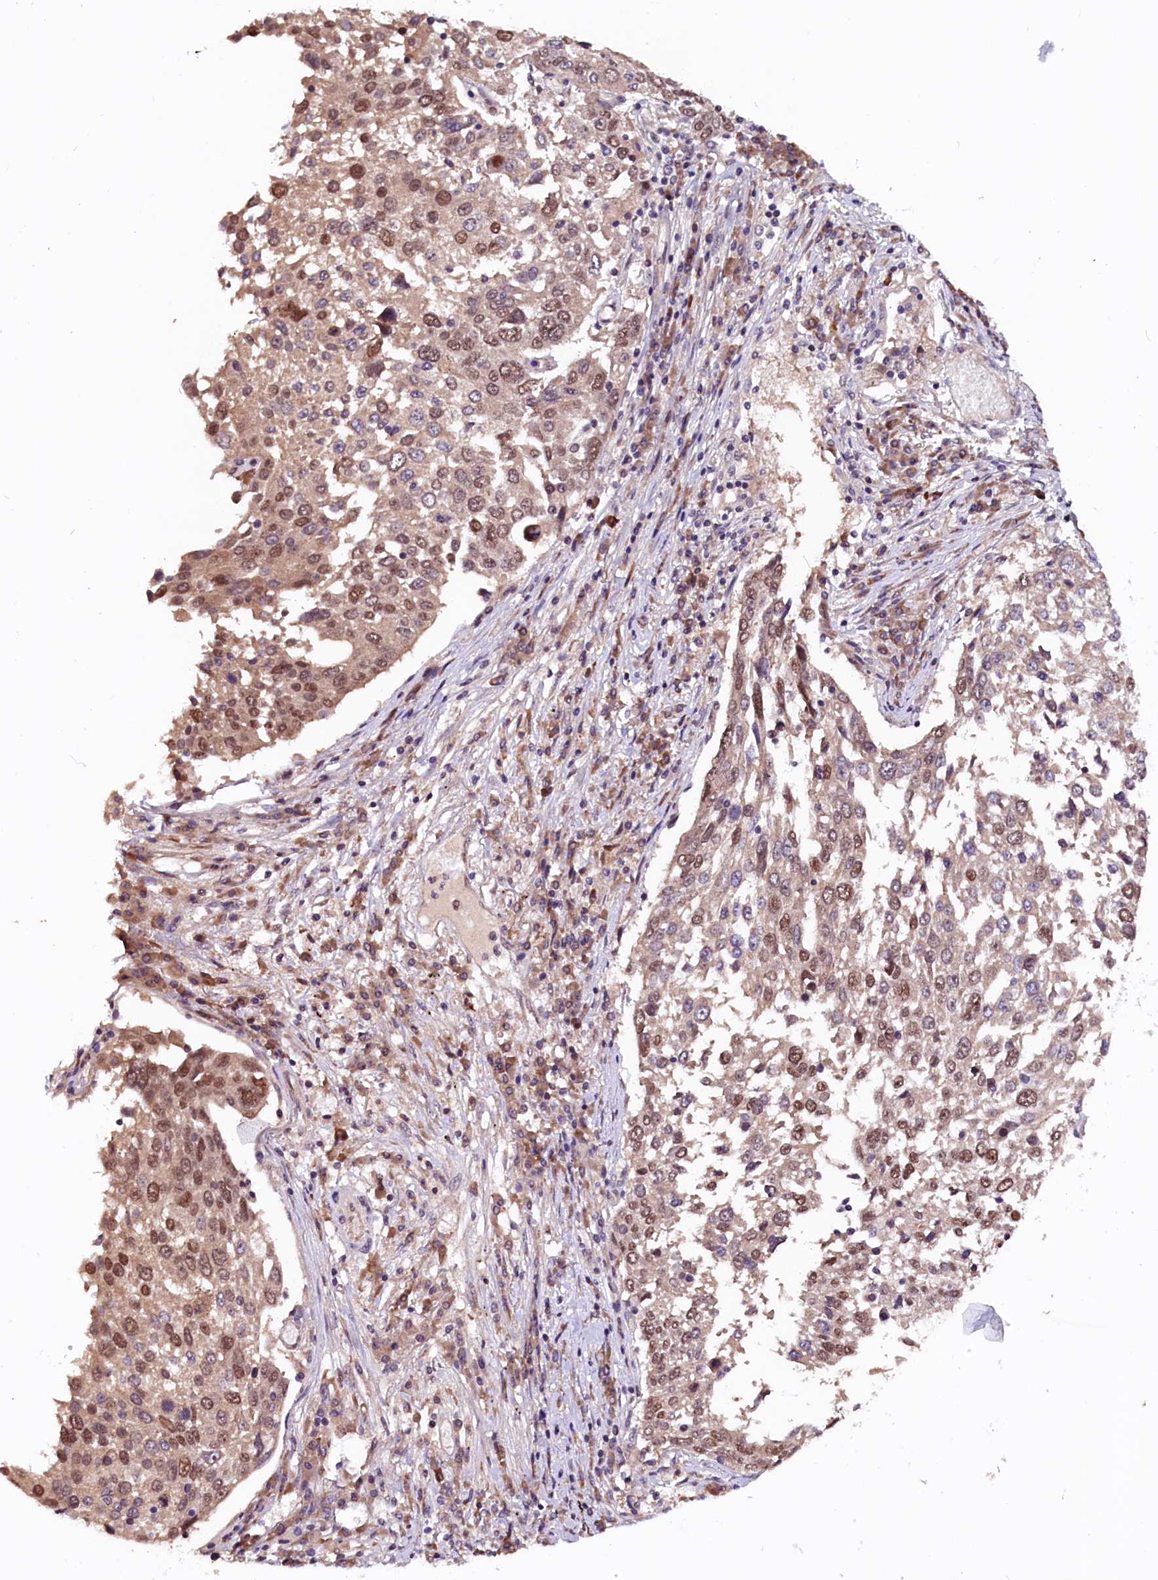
{"staining": {"intensity": "moderate", "quantity": ">75%", "location": "nuclear"}, "tissue": "lung cancer", "cell_type": "Tumor cells", "image_type": "cancer", "snomed": [{"axis": "morphology", "description": "Squamous cell carcinoma, NOS"}, {"axis": "topography", "description": "Lung"}], "caption": "IHC of lung squamous cell carcinoma shows medium levels of moderate nuclear positivity in approximately >75% of tumor cells.", "gene": "RNMT", "patient": {"sex": "male", "age": 65}}